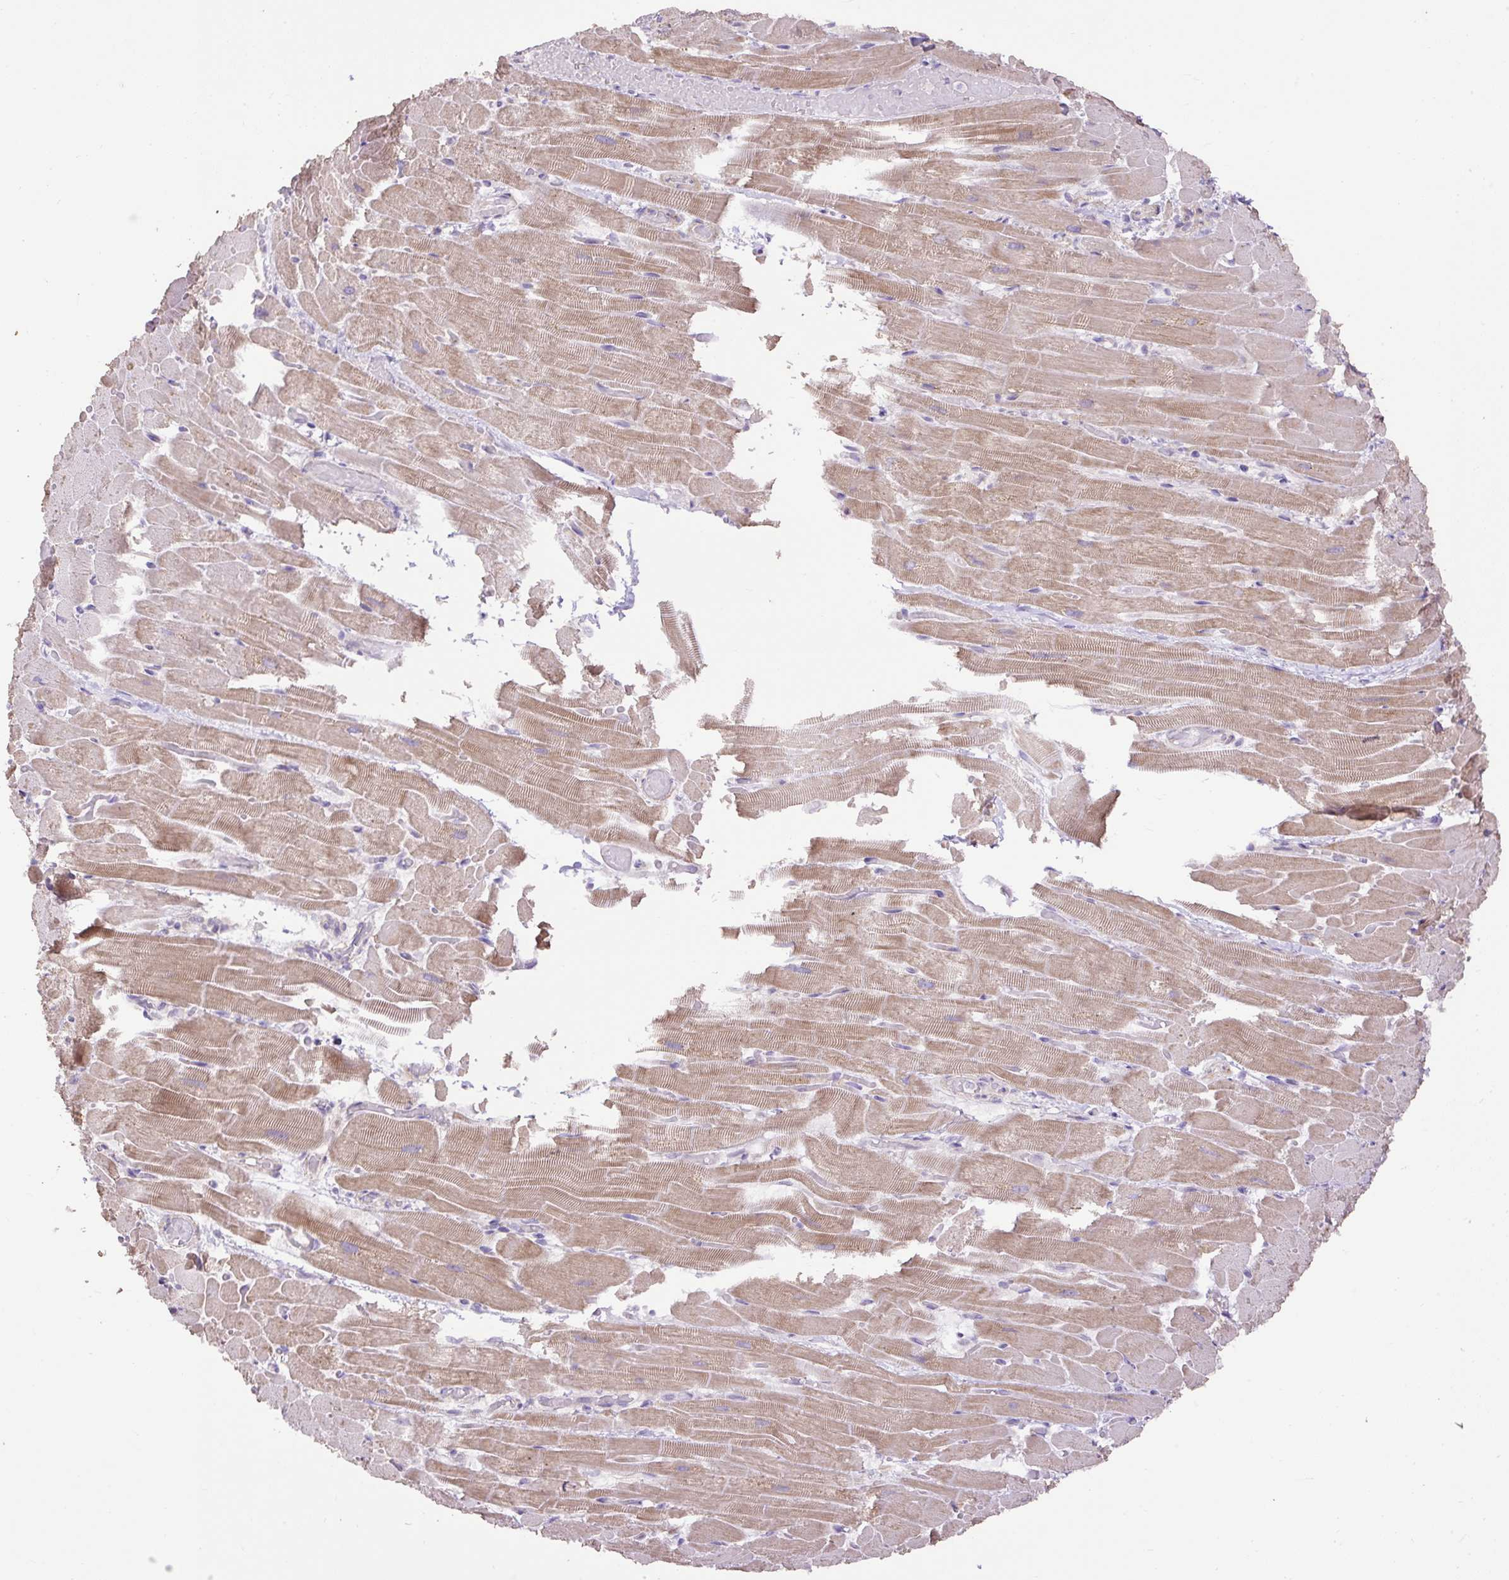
{"staining": {"intensity": "moderate", "quantity": ">75%", "location": "cytoplasmic/membranous"}, "tissue": "heart muscle", "cell_type": "Cardiomyocytes", "image_type": "normal", "snomed": [{"axis": "morphology", "description": "Normal tissue, NOS"}, {"axis": "topography", "description": "Heart"}], "caption": "Protein staining by immunohistochemistry reveals moderate cytoplasmic/membranous staining in approximately >75% of cardiomyocytes in benign heart muscle. (Stains: DAB (3,3'-diaminobenzidine) in brown, nuclei in blue, Microscopy: brightfield microscopy at high magnification).", "gene": "ABR", "patient": {"sex": "male", "age": 37}}